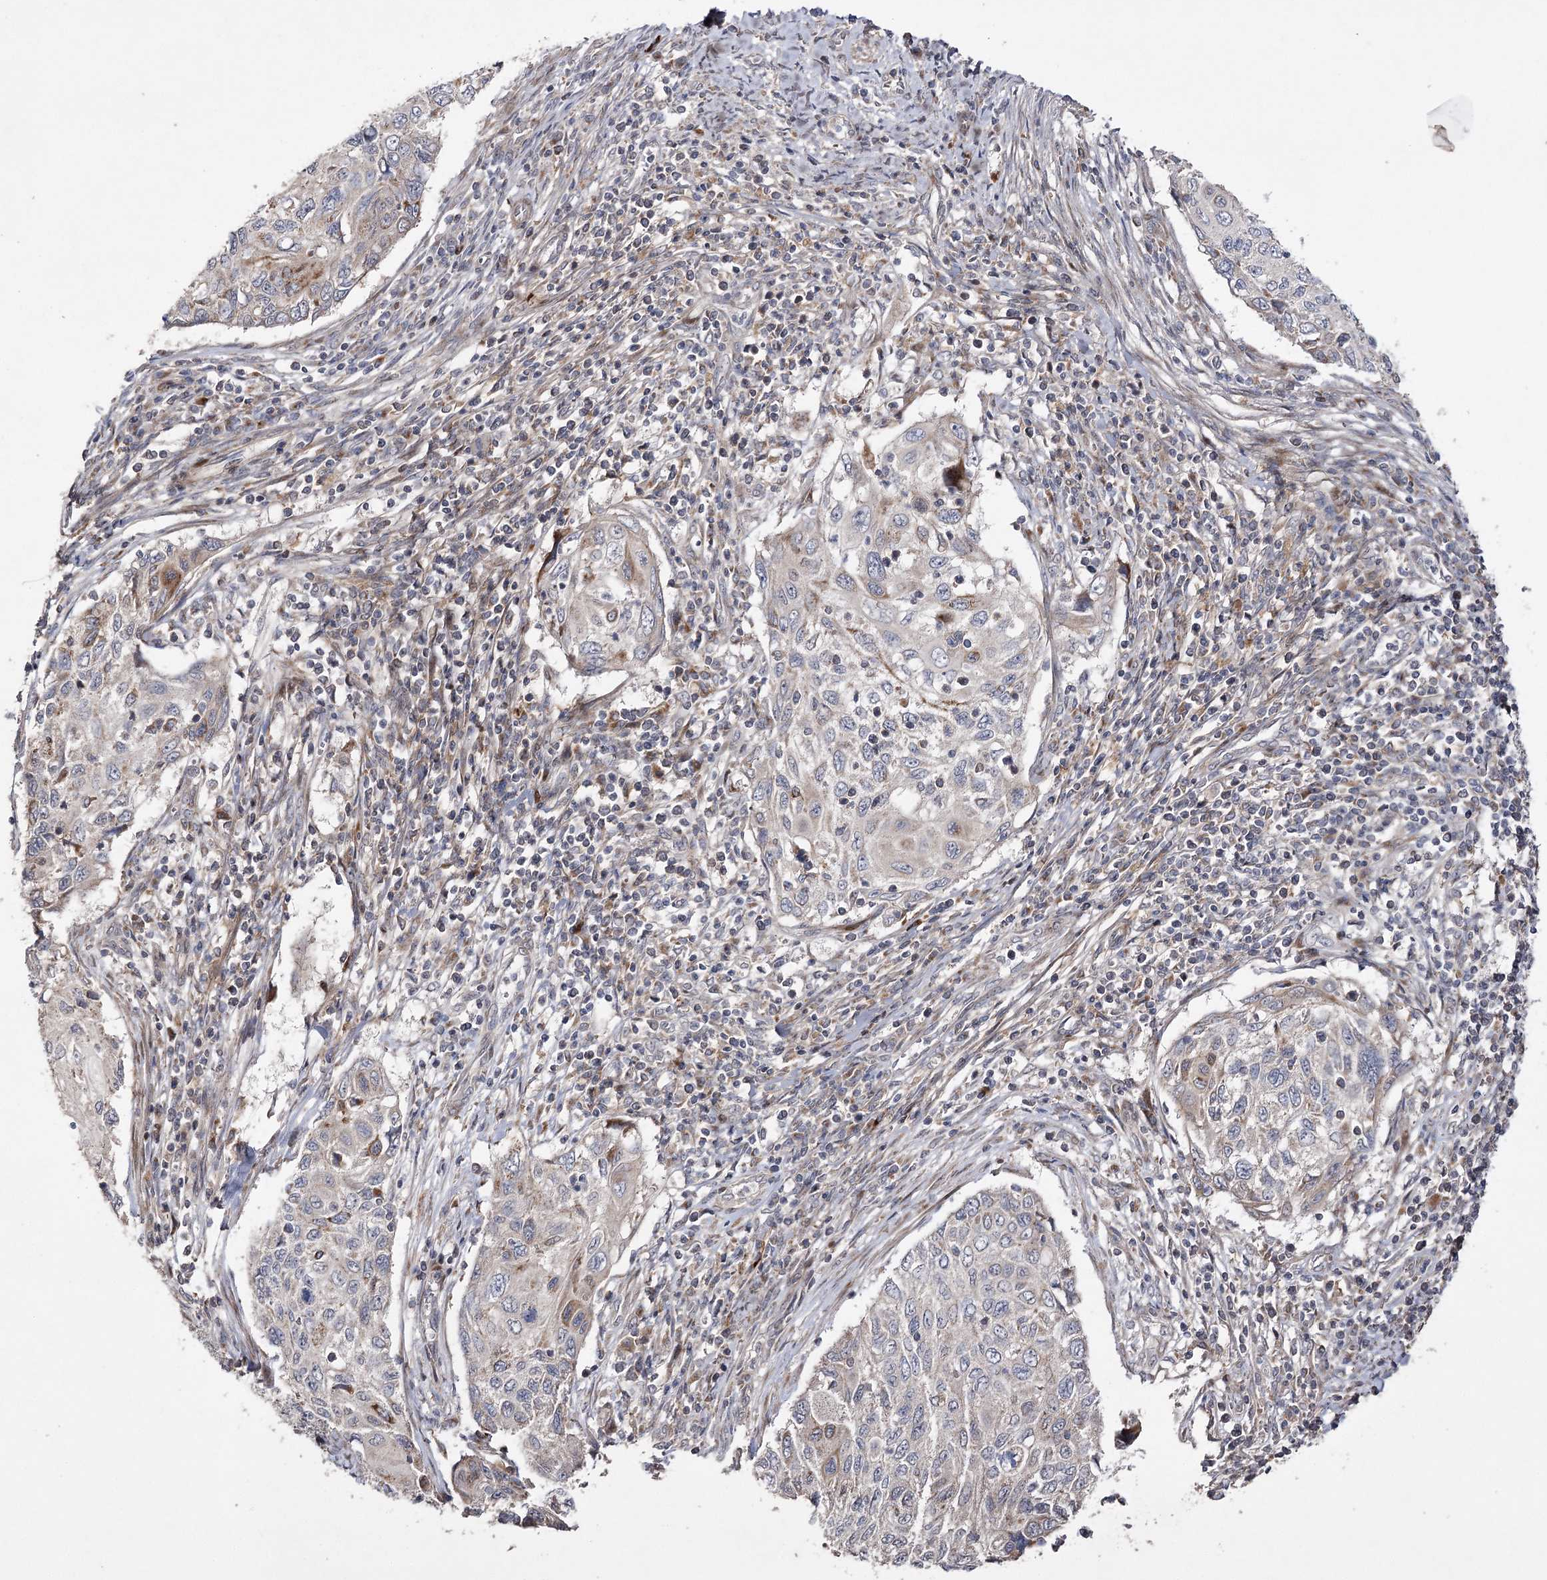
{"staining": {"intensity": "negative", "quantity": "none", "location": "none"}, "tissue": "cervical cancer", "cell_type": "Tumor cells", "image_type": "cancer", "snomed": [{"axis": "morphology", "description": "Squamous cell carcinoma, NOS"}, {"axis": "topography", "description": "Cervix"}], "caption": "Human cervical cancer stained for a protein using immunohistochemistry reveals no expression in tumor cells.", "gene": "OBSL1", "patient": {"sex": "female", "age": 70}}